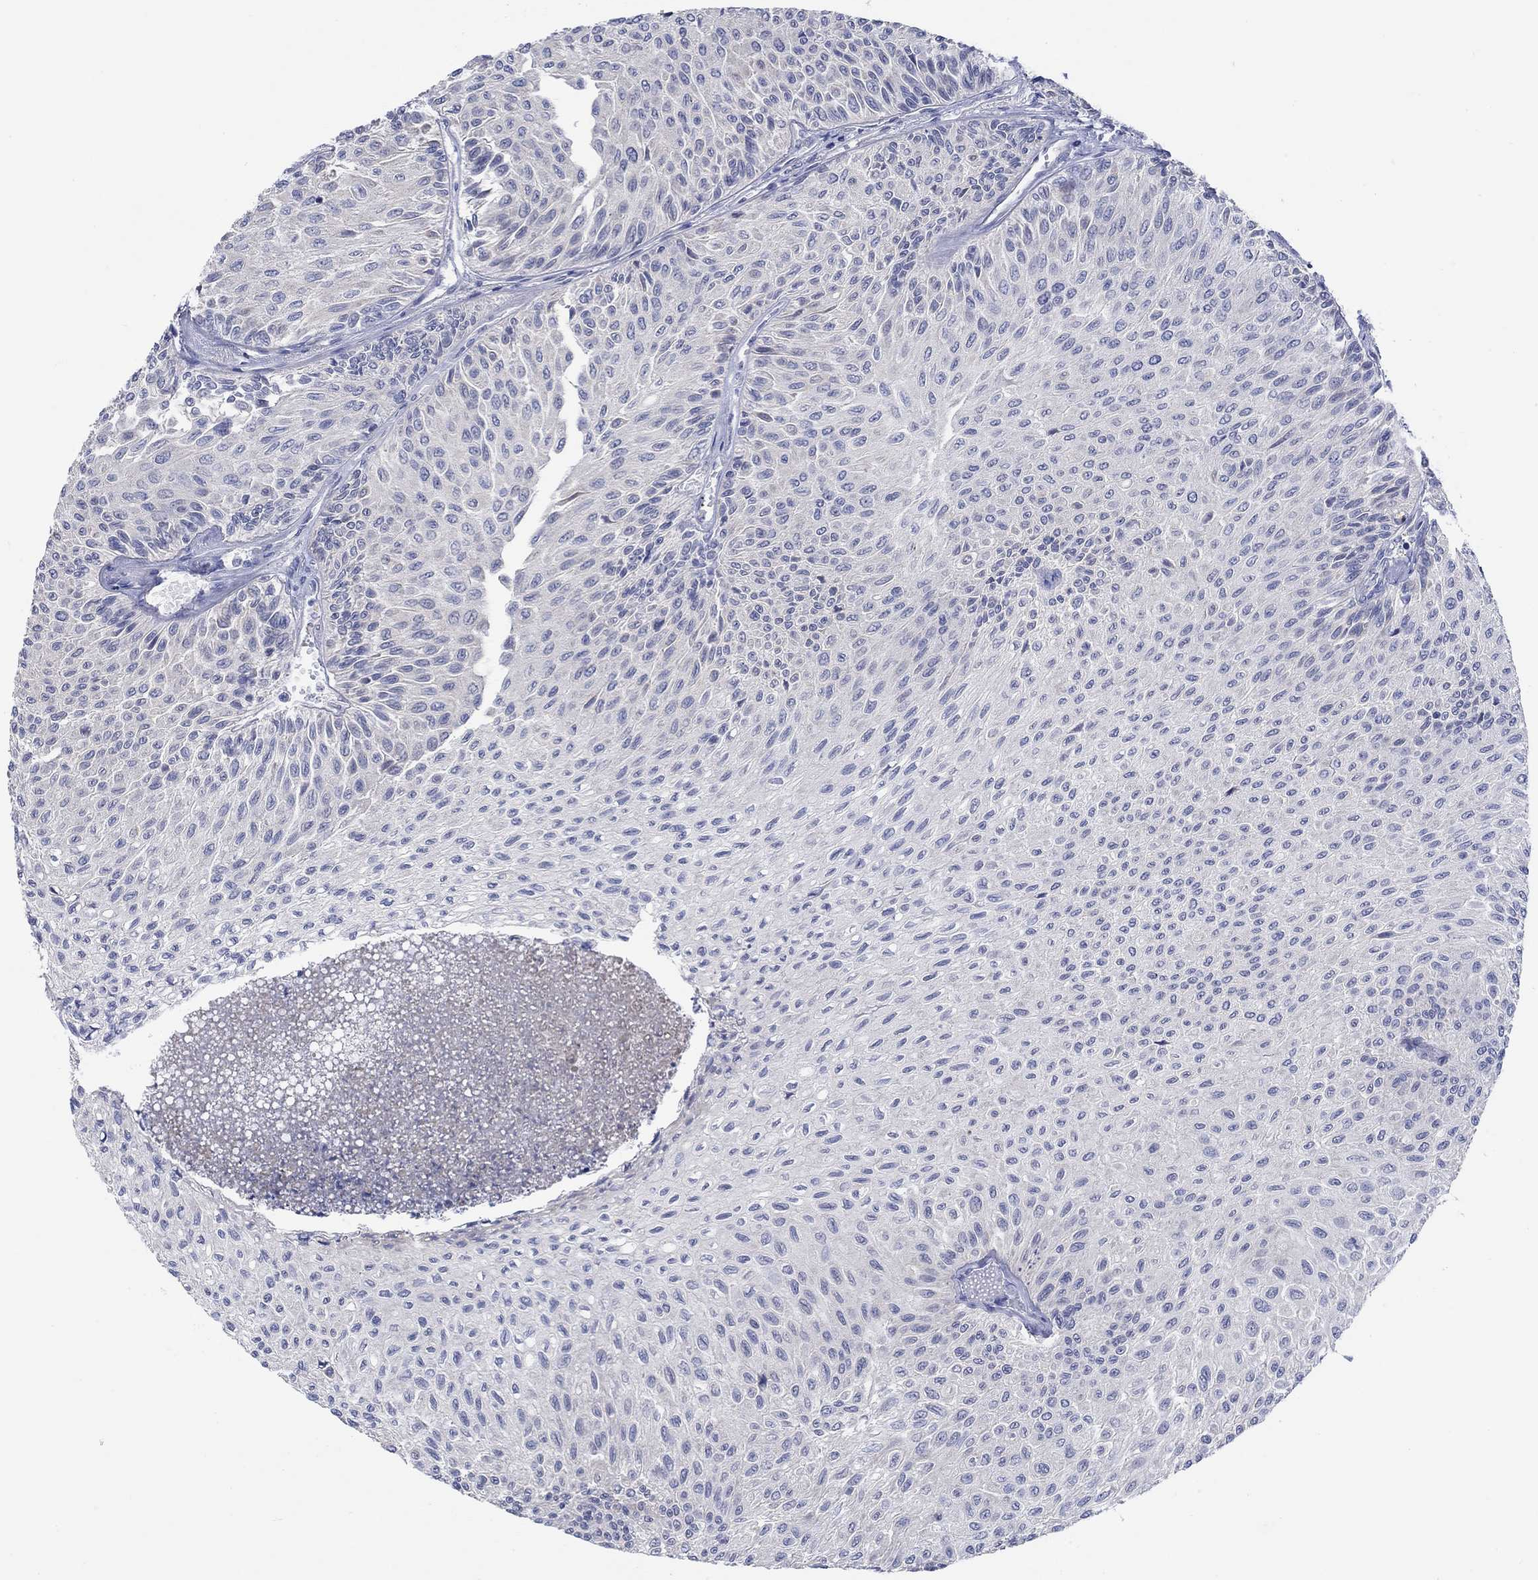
{"staining": {"intensity": "negative", "quantity": "none", "location": "none"}, "tissue": "urothelial cancer", "cell_type": "Tumor cells", "image_type": "cancer", "snomed": [{"axis": "morphology", "description": "Urothelial carcinoma, Low grade"}, {"axis": "topography", "description": "Urinary bladder"}], "caption": "Immunohistochemistry (IHC) image of neoplastic tissue: urothelial carcinoma (low-grade) stained with DAB (3,3'-diaminobenzidine) shows no significant protein staining in tumor cells.", "gene": "KRT222", "patient": {"sex": "male", "age": 78}}